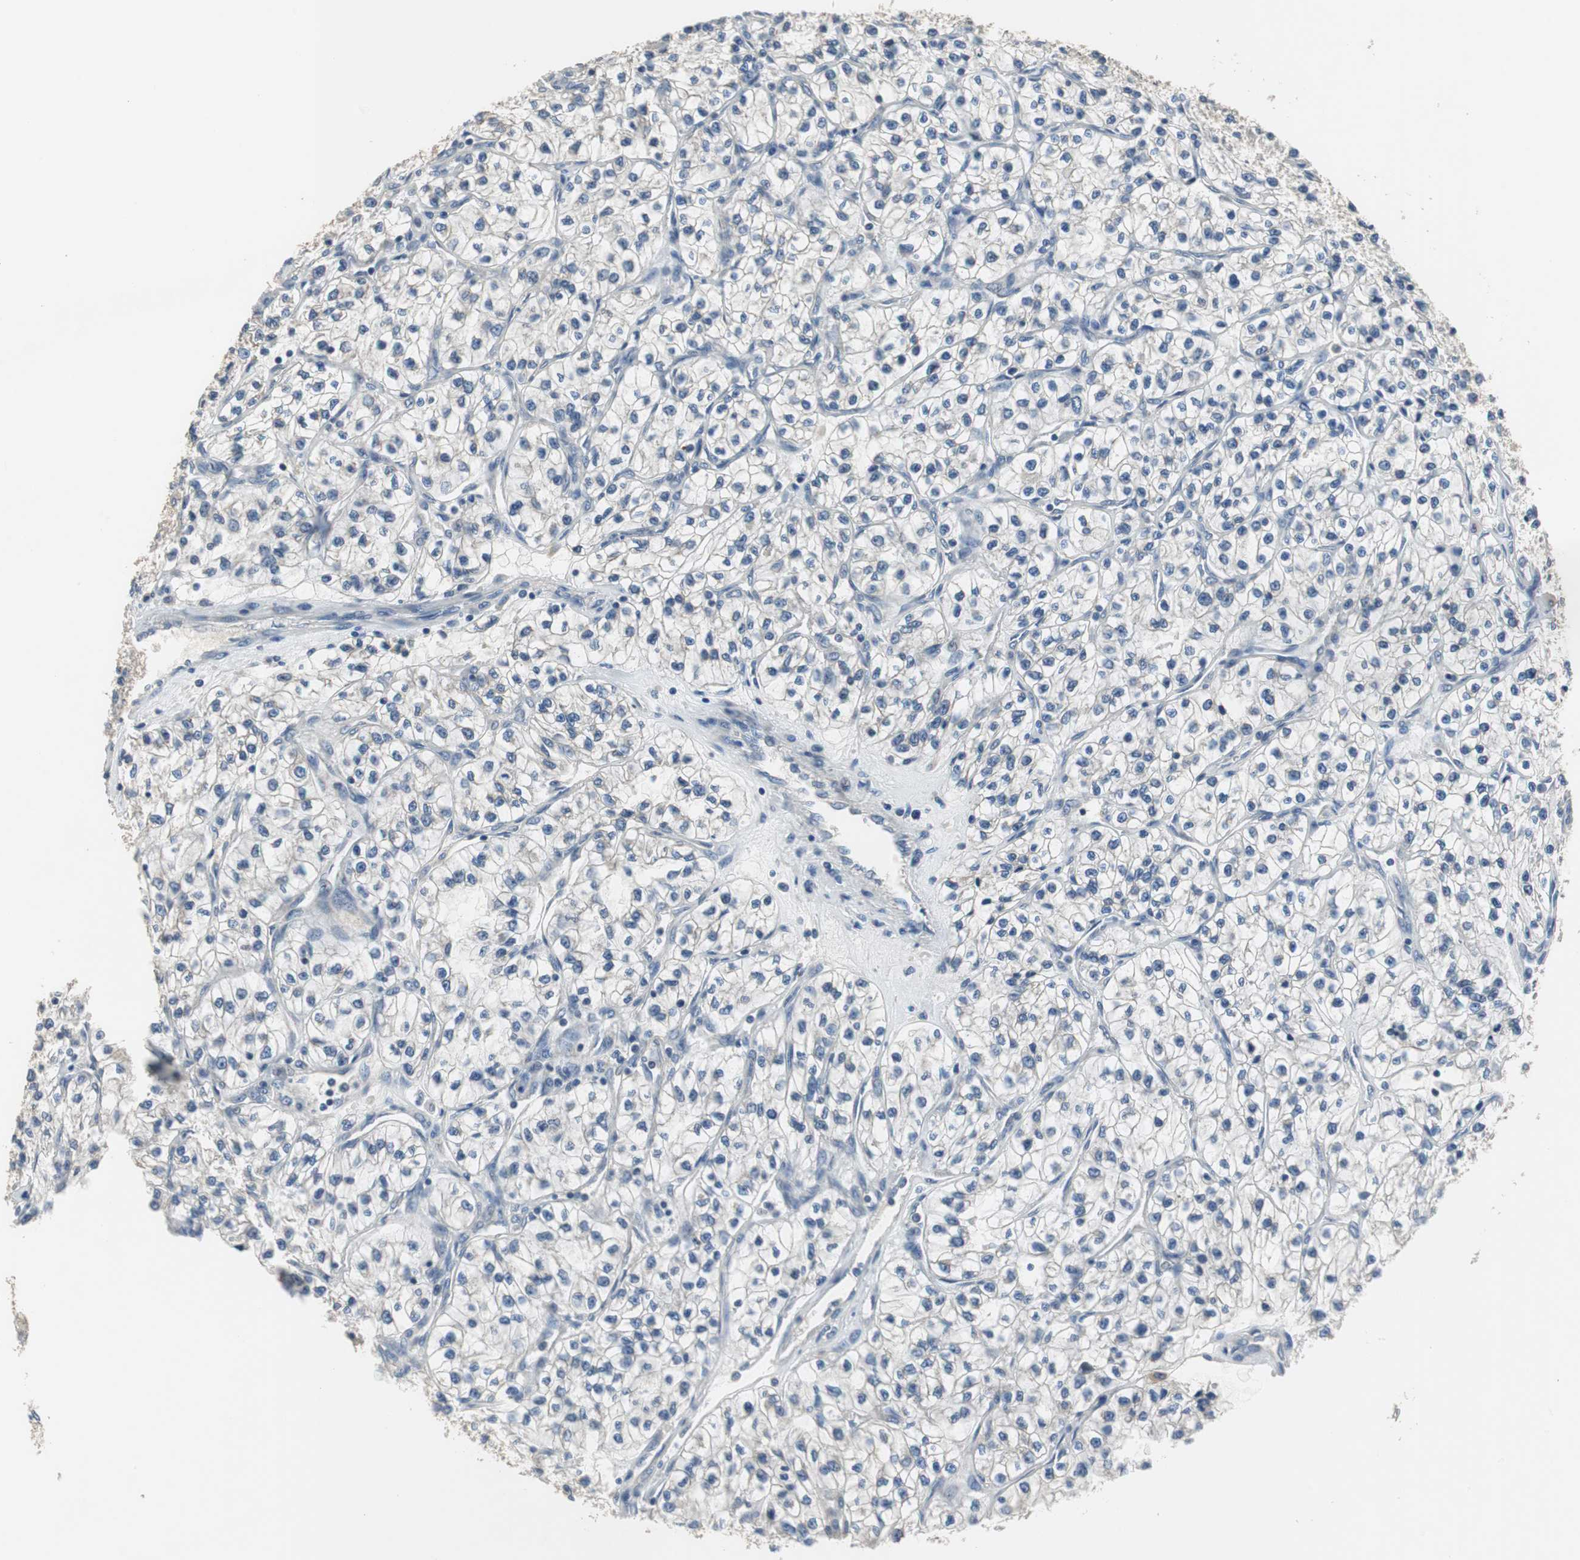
{"staining": {"intensity": "negative", "quantity": "none", "location": "none"}, "tissue": "renal cancer", "cell_type": "Tumor cells", "image_type": "cancer", "snomed": [{"axis": "morphology", "description": "Adenocarcinoma, NOS"}, {"axis": "topography", "description": "Kidney"}], "caption": "This micrograph is of adenocarcinoma (renal) stained with immunohistochemistry to label a protein in brown with the nuclei are counter-stained blue. There is no positivity in tumor cells.", "gene": "MTIF2", "patient": {"sex": "female", "age": 57}}